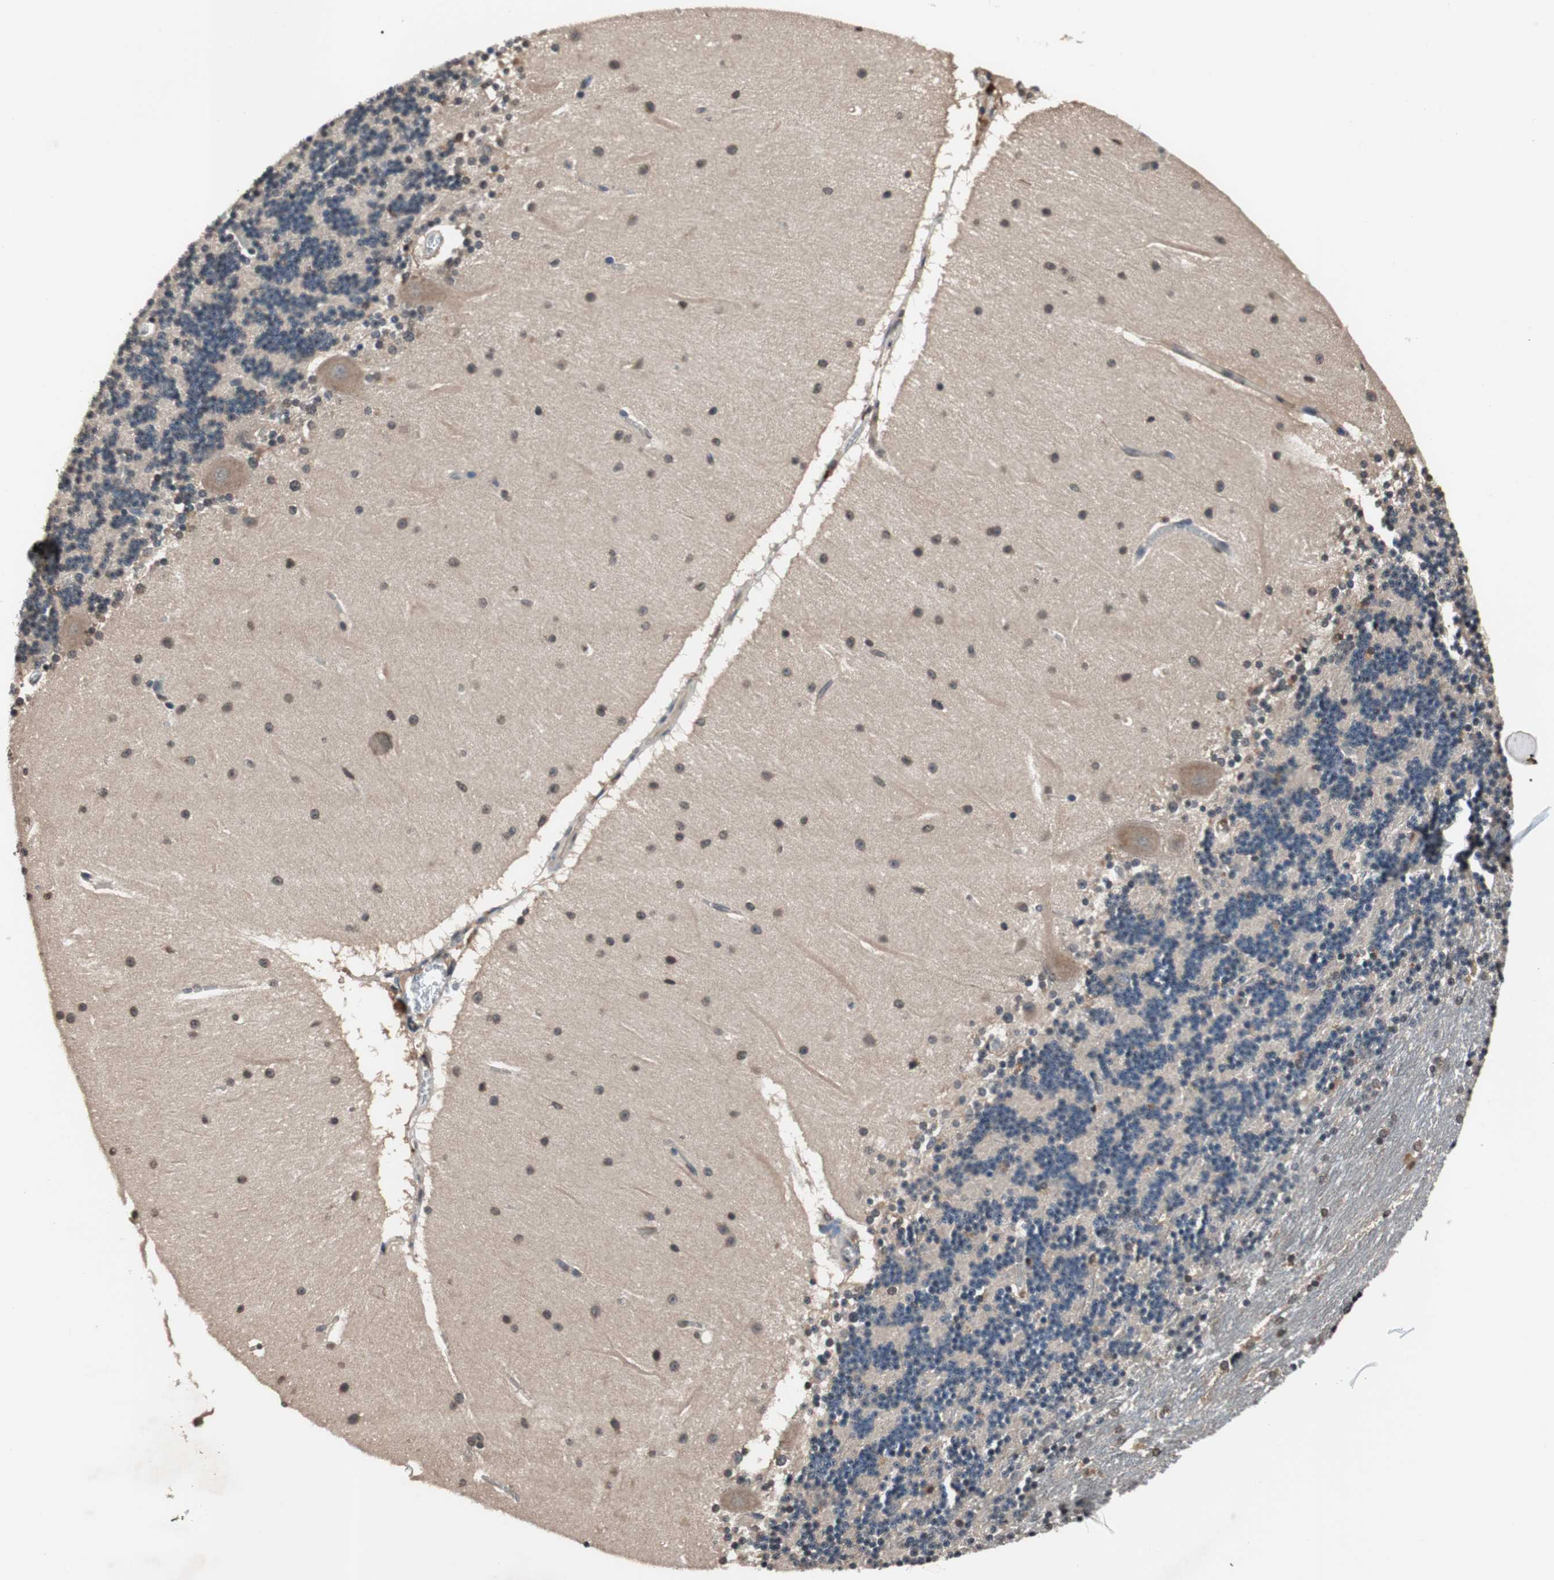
{"staining": {"intensity": "weak", "quantity": "<25%", "location": "cytoplasmic/membranous"}, "tissue": "cerebellum", "cell_type": "Cells in granular layer", "image_type": "normal", "snomed": [{"axis": "morphology", "description": "Normal tissue, NOS"}, {"axis": "topography", "description": "Cerebellum"}], "caption": "The photomicrograph exhibits no significant expression in cells in granular layer of cerebellum. Nuclei are stained in blue.", "gene": "GCLC", "patient": {"sex": "female", "age": 54}}